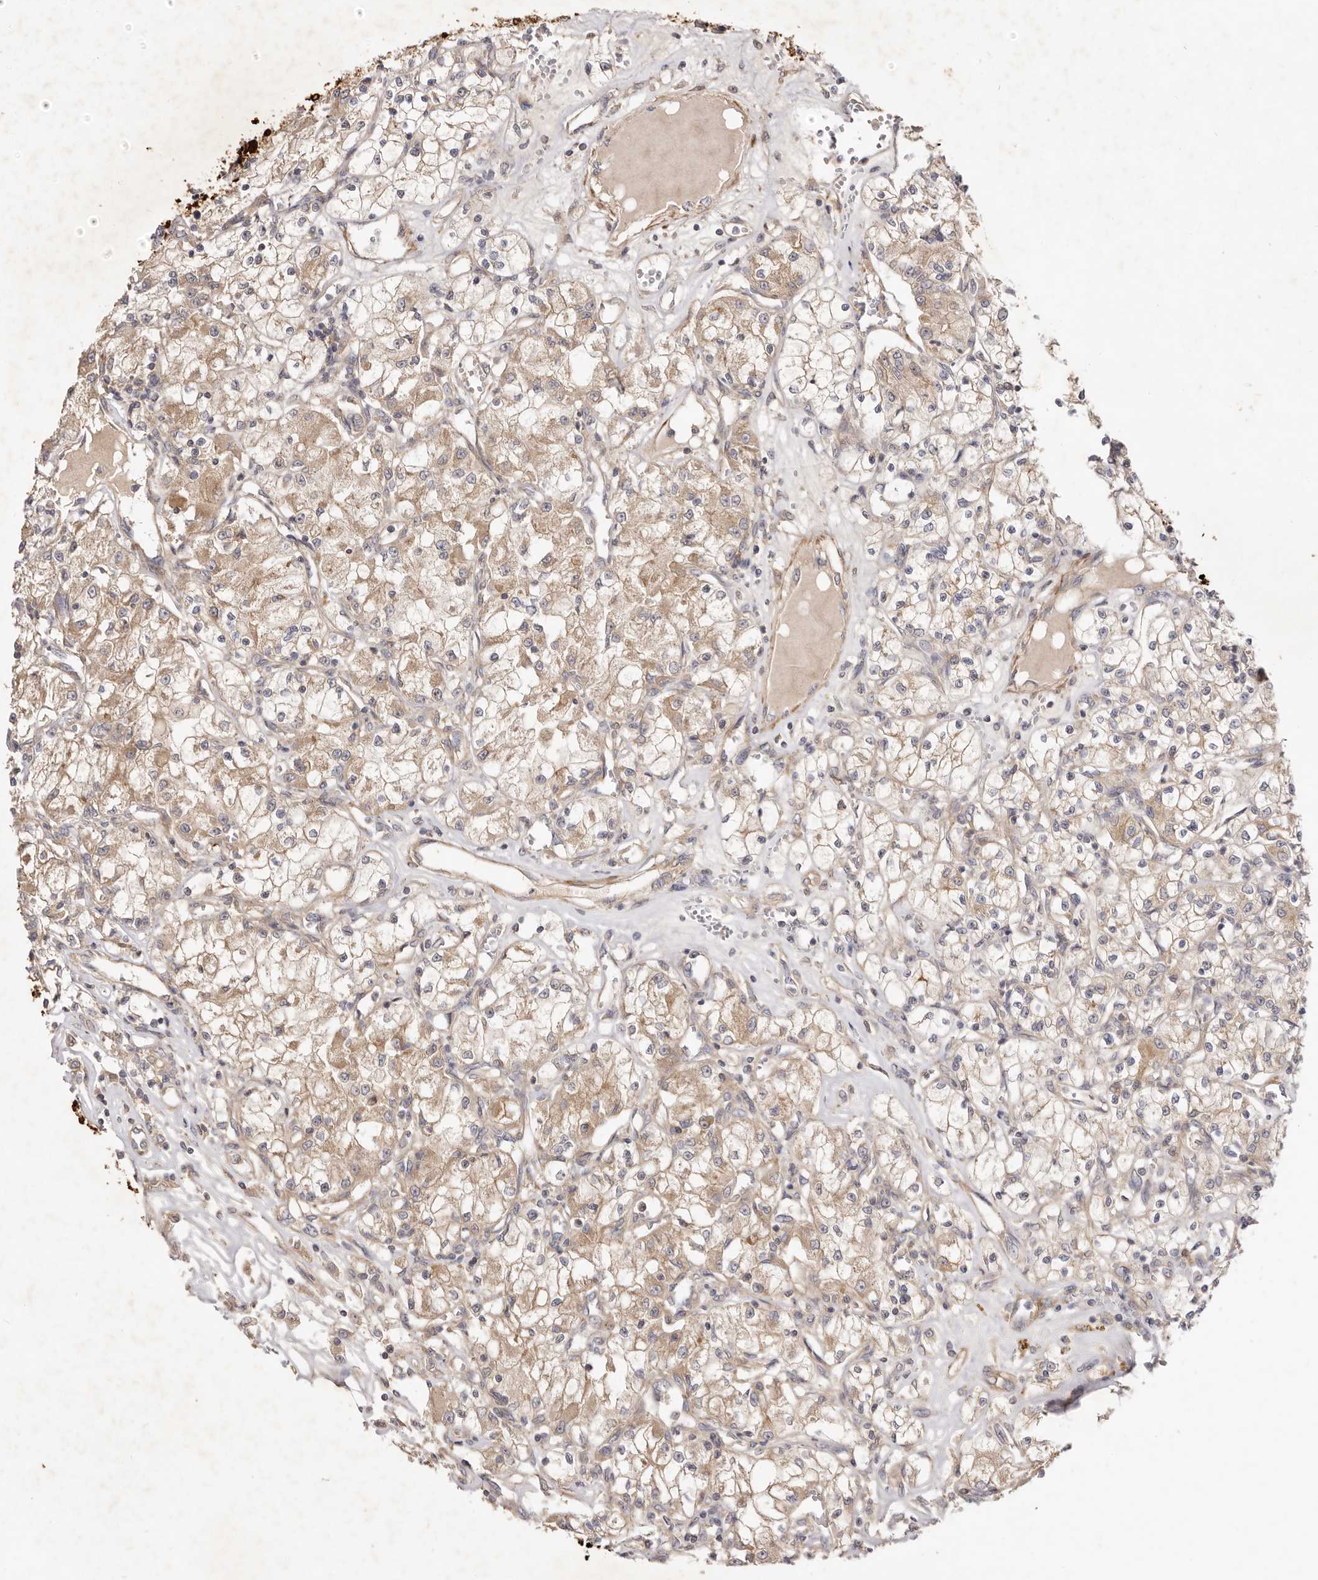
{"staining": {"intensity": "weak", "quantity": ">75%", "location": "cytoplasmic/membranous"}, "tissue": "renal cancer", "cell_type": "Tumor cells", "image_type": "cancer", "snomed": [{"axis": "morphology", "description": "Adenocarcinoma, NOS"}, {"axis": "topography", "description": "Kidney"}], "caption": "Tumor cells display low levels of weak cytoplasmic/membranous staining in approximately >75% of cells in renal cancer (adenocarcinoma).", "gene": "ADAMTS9", "patient": {"sex": "female", "age": 59}}